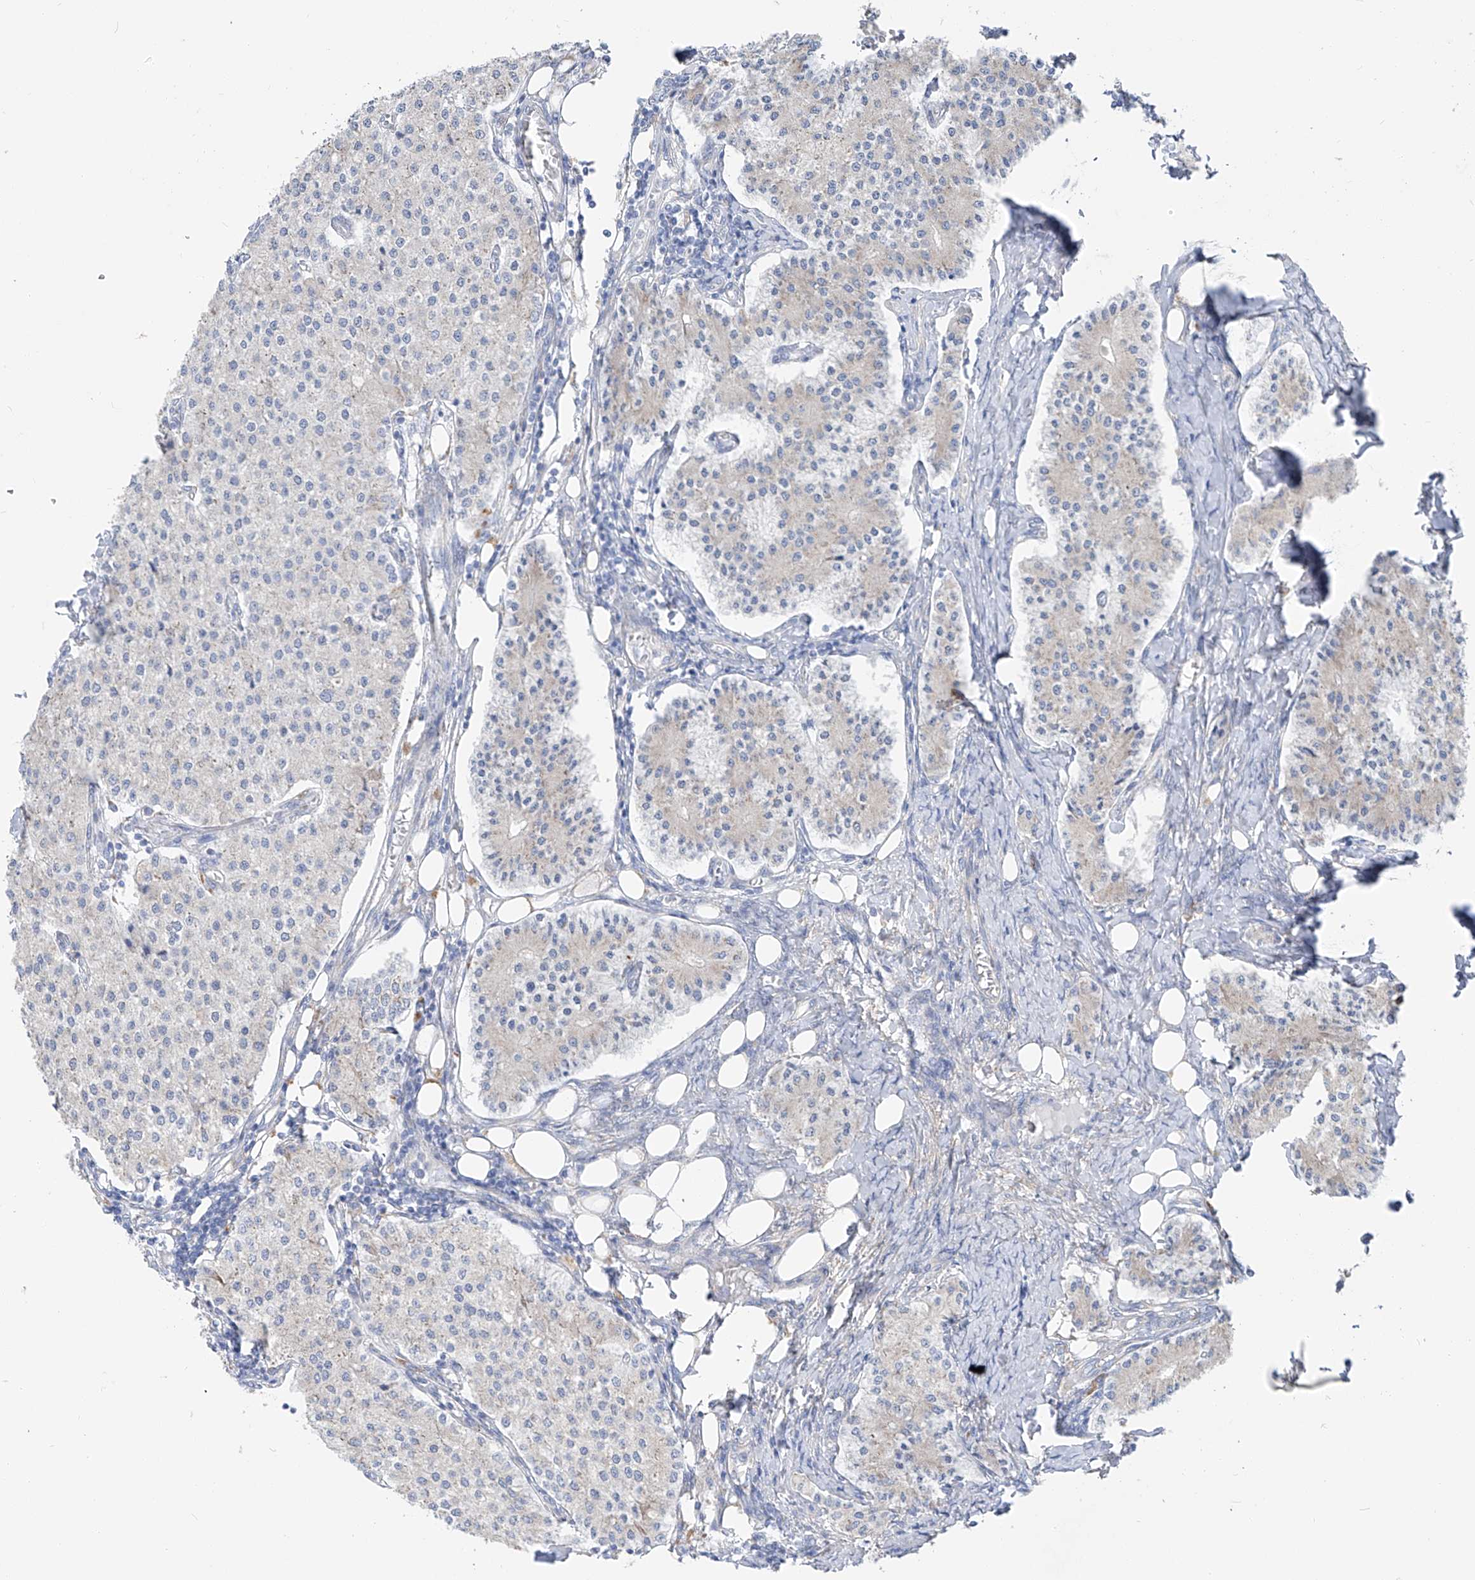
{"staining": {"intensity": "negative", "quantity": "none", "location": "none"}, "tissue": "carcinoid", "cell_type": "Tumor cells", "image_type": "cancer", "snomed": [{"axis": "morphology", "description": "Carcinoid, malignant, NOS"}, {"axis": "topography", "description": "Colon"}], "caption": "DAB immunohistochemical staining of human carcinoid shows no significant positivity in tumor cells.", "gene": "UFL1", "patient": {"sex": "female", "age": 52}}